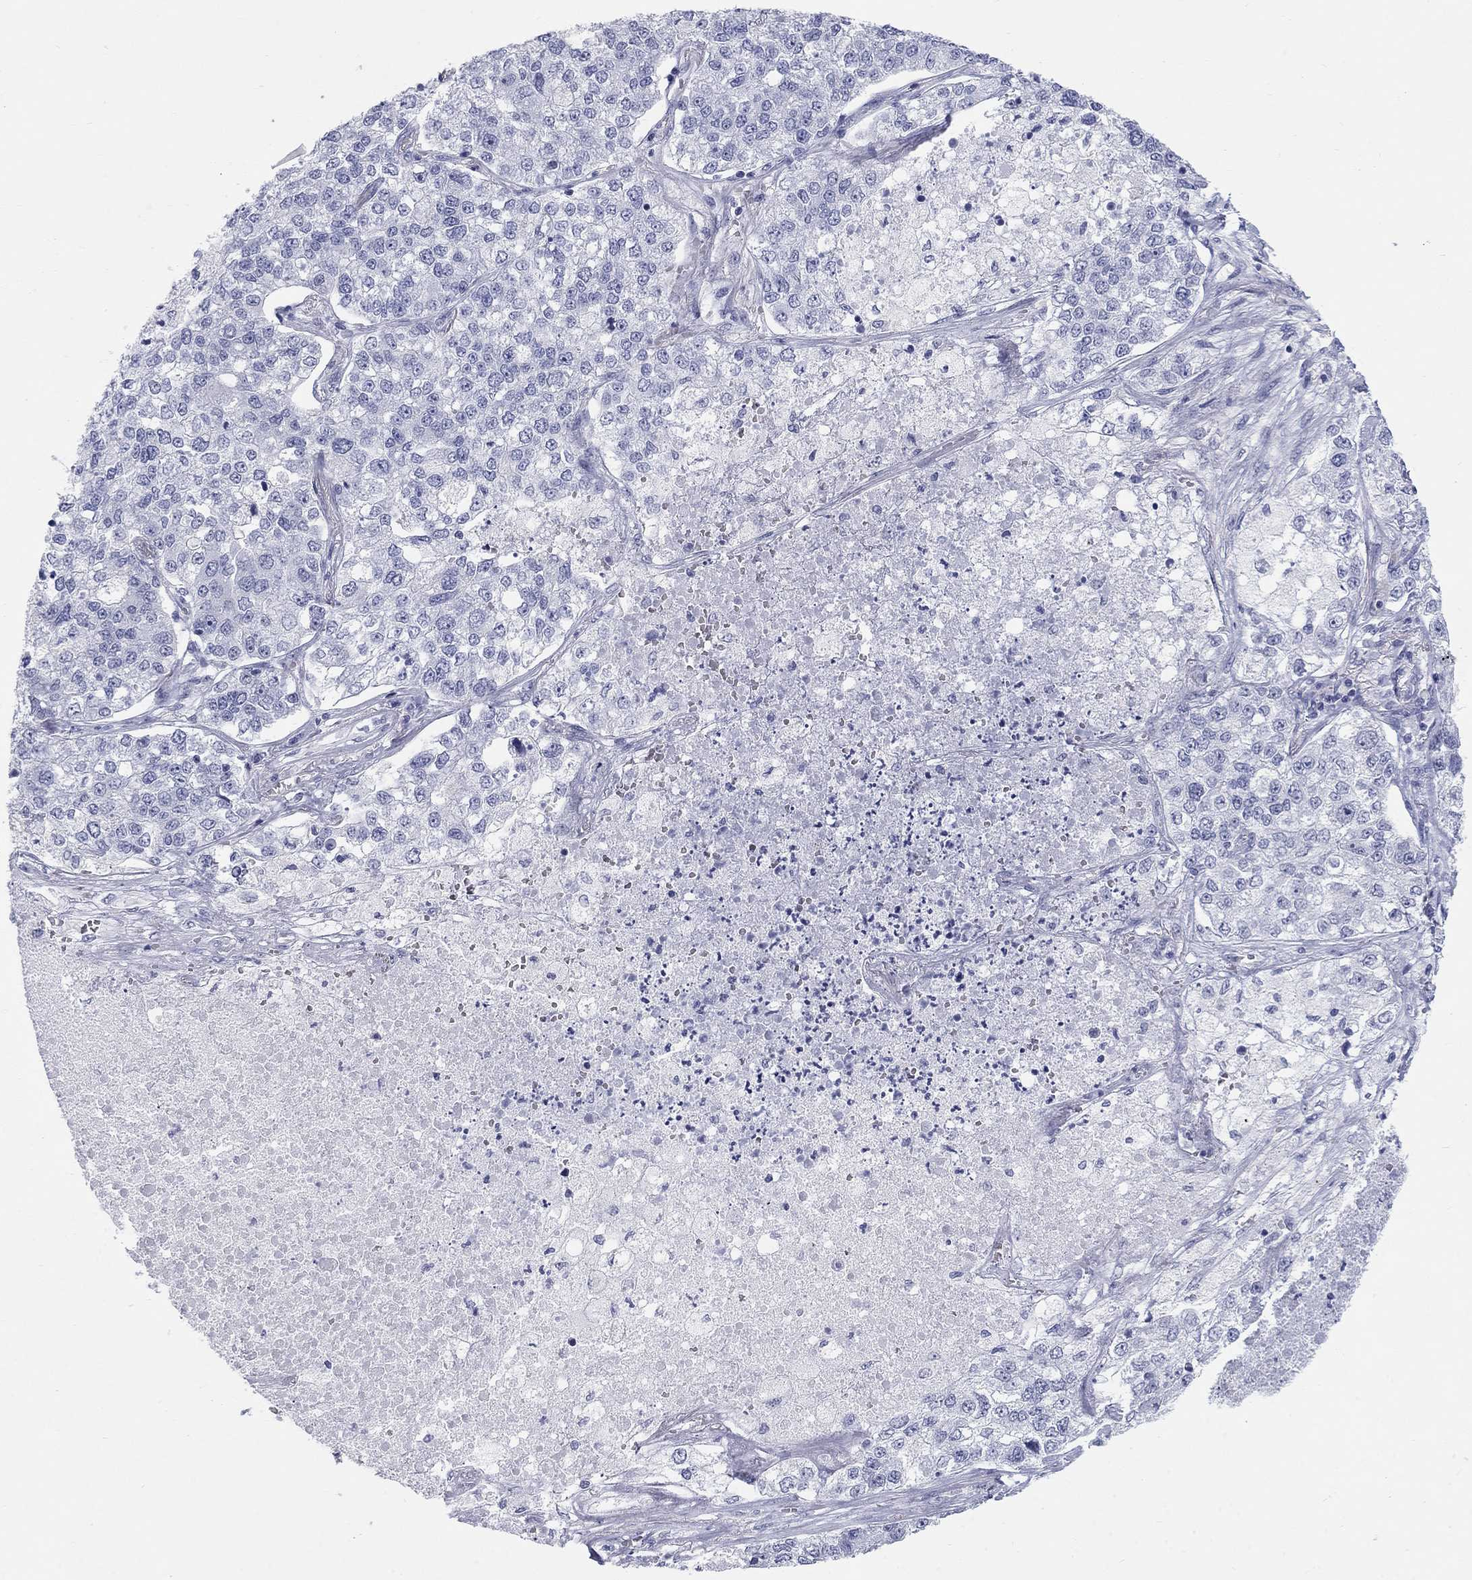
{"staining": {"intensity": "negative", "quantity": "none", "location": "none"}, "tissue": "lung cancer", "cell_type": "Tumor cells", "image_type": "cancer", "snomed": [{"axis": "morphology", "description": "Adenocarcinoma, NOS"}, {"axis": "topography", "description": "Lung"}], "caption": "Tumor cells show no significant protein expression in adenocarcinoma (lung). Brightfield microscopy of immunohistochemistry stained with DAB (3,3'-diaminobenzidine) (brown) and hematoxylin (blue), captured at high magnification.", "gene": "DMTN", "patient": {"sex": "male", "age": 49}}